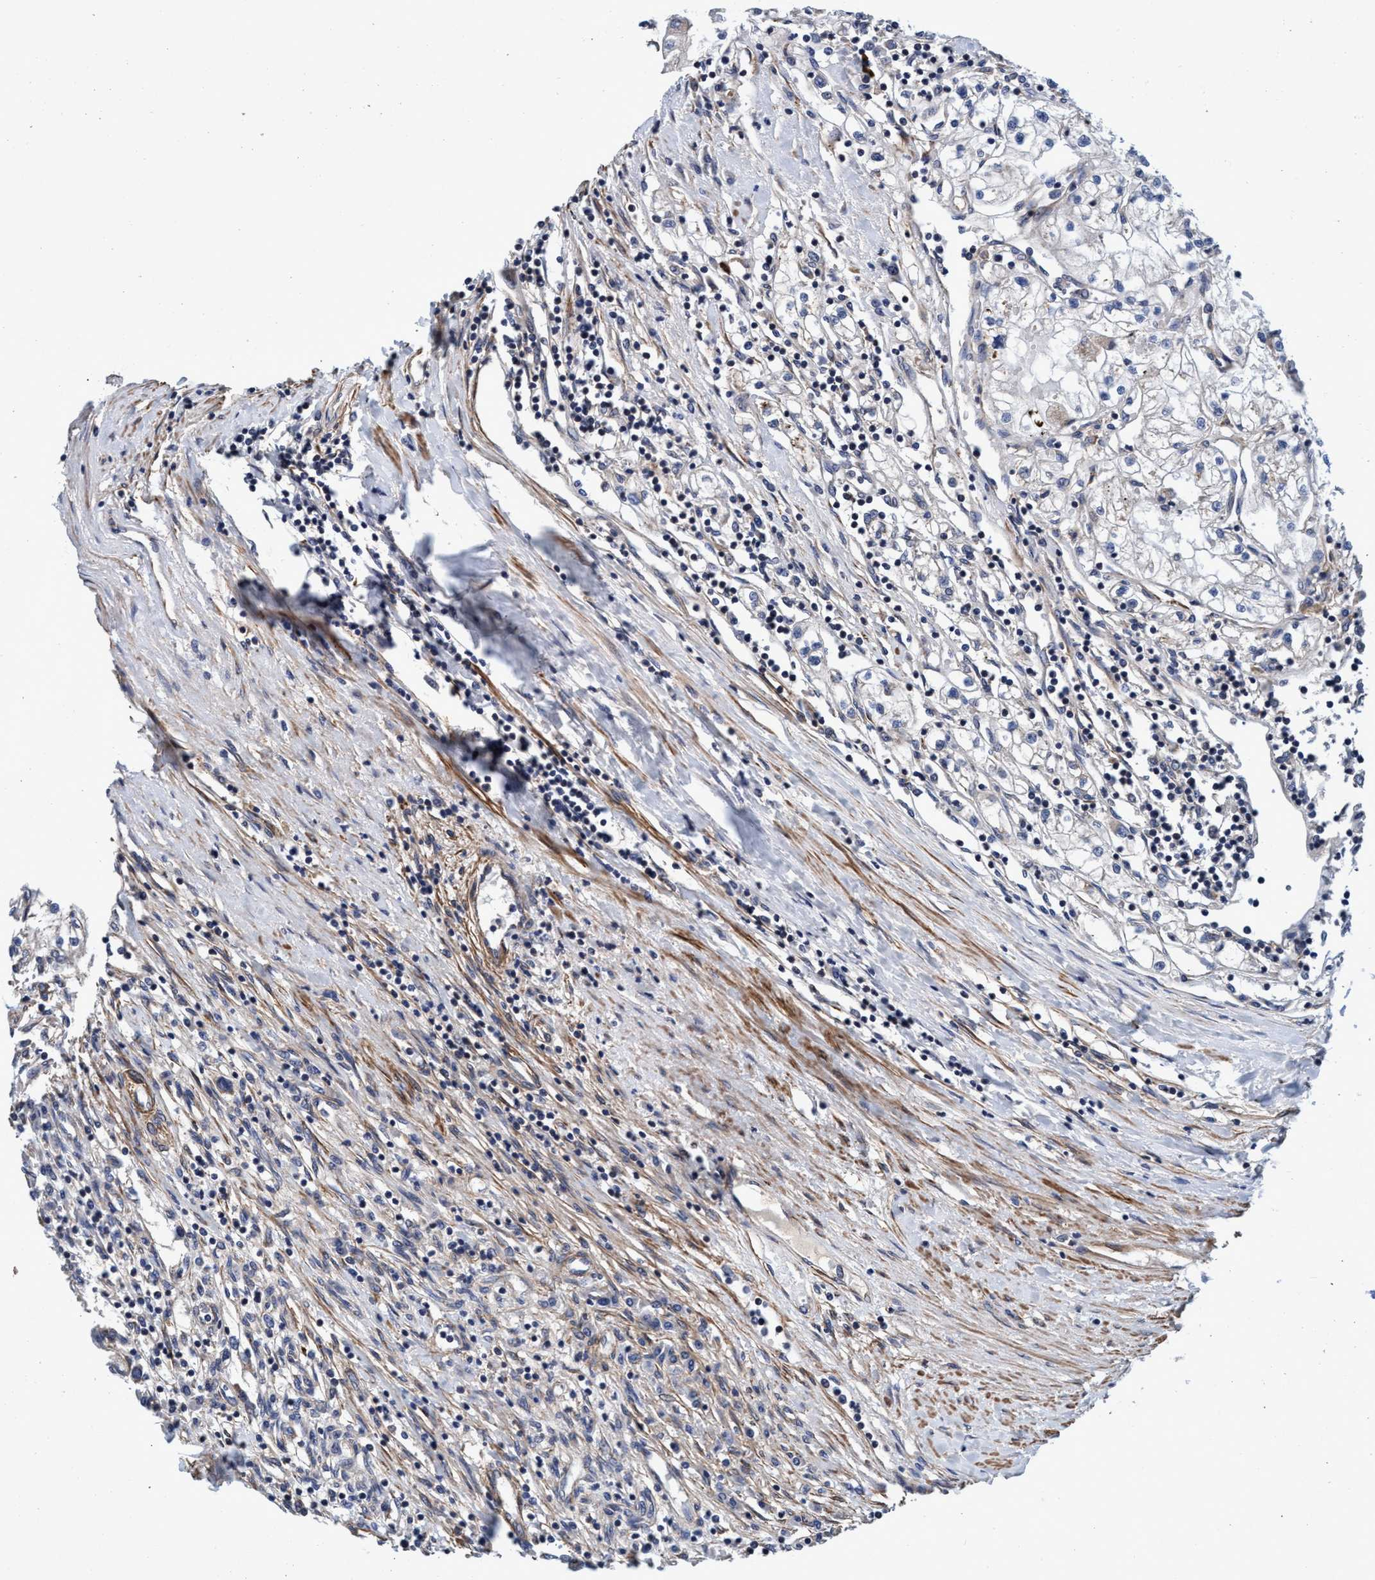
{"staining": {"intensity": "negative", "quantity": "none", "location": "none"}, "tissue": "renal cancer", "cell_type": "Tumor cells", "image_type": "cancer", "snomed": [{"axis": "morphology", "description": "Adenocarcinoma, NOS"}, {"axis": "topography", "description": "Kidney"}], "caption": "Immunohistochemistry histopathology image of renal cancer stained for a protein (brown), which reveals no positivity in tumor cells. (DAB (3,3'-diaminobenzidine) immunohistochemistry (IHC), high magnification).", "gene": "CALCOCO2", "patient": {"sex": "male", "age": 68}}